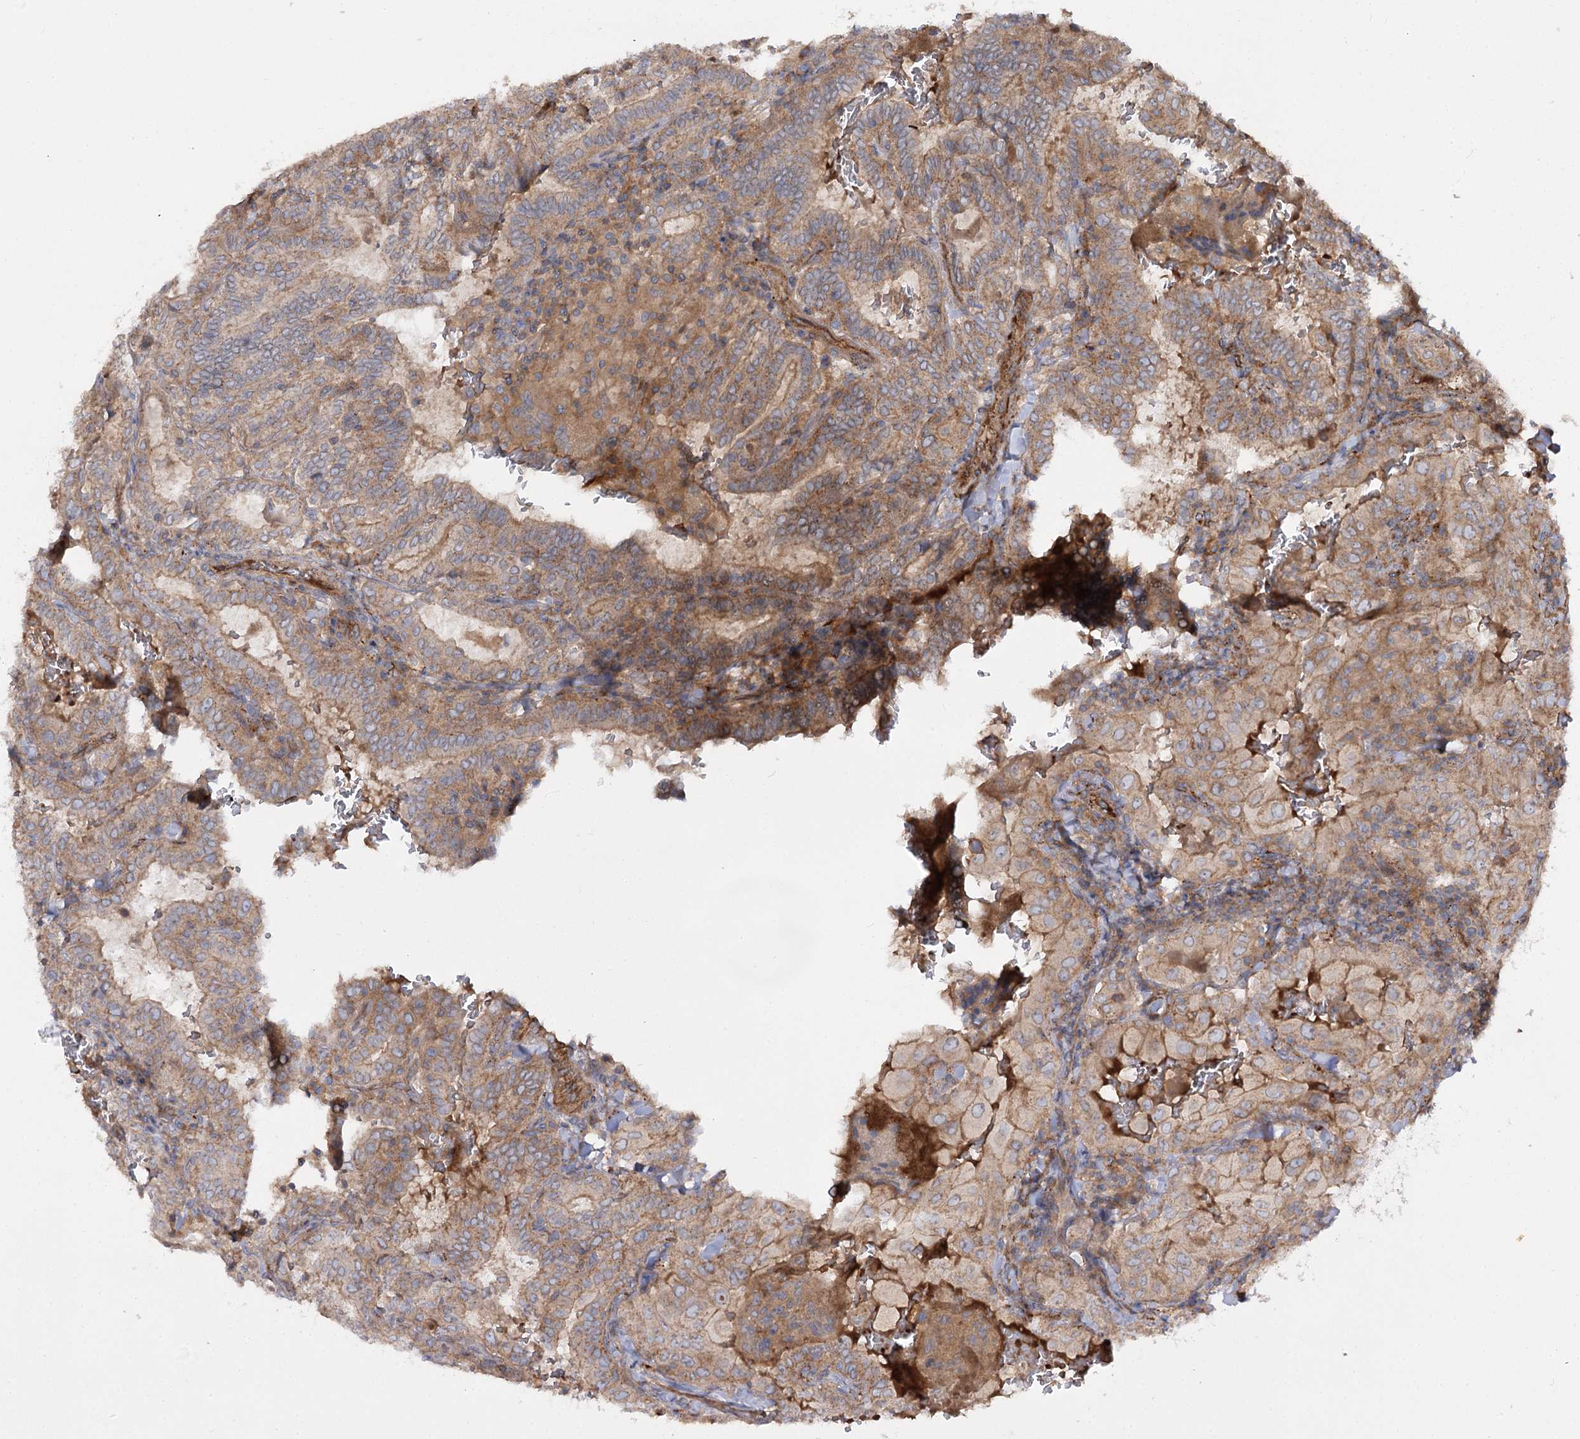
{"staining": {"intensity": "moderate", "quantity": ">75%", "location": "cytoplasmic/membranous"}, "tissue": "thyroid cancer", "cell_type": "Tumor cells", "image_type": "cancer", "snomed": [{"axis": "morphology", "description": "Papillary adenocarcinoma, NOS"}, {"axis": "topography", "description": "Thyroid gland"}], "caption": "Thyroid cancer stained with immunohistochemistry exhibits moderate cytoplasmic/membranous staining in approximately >75% of tumor cells.", "gene": "KIAA0825", "patient": {"sex": "female", "age": 72}}